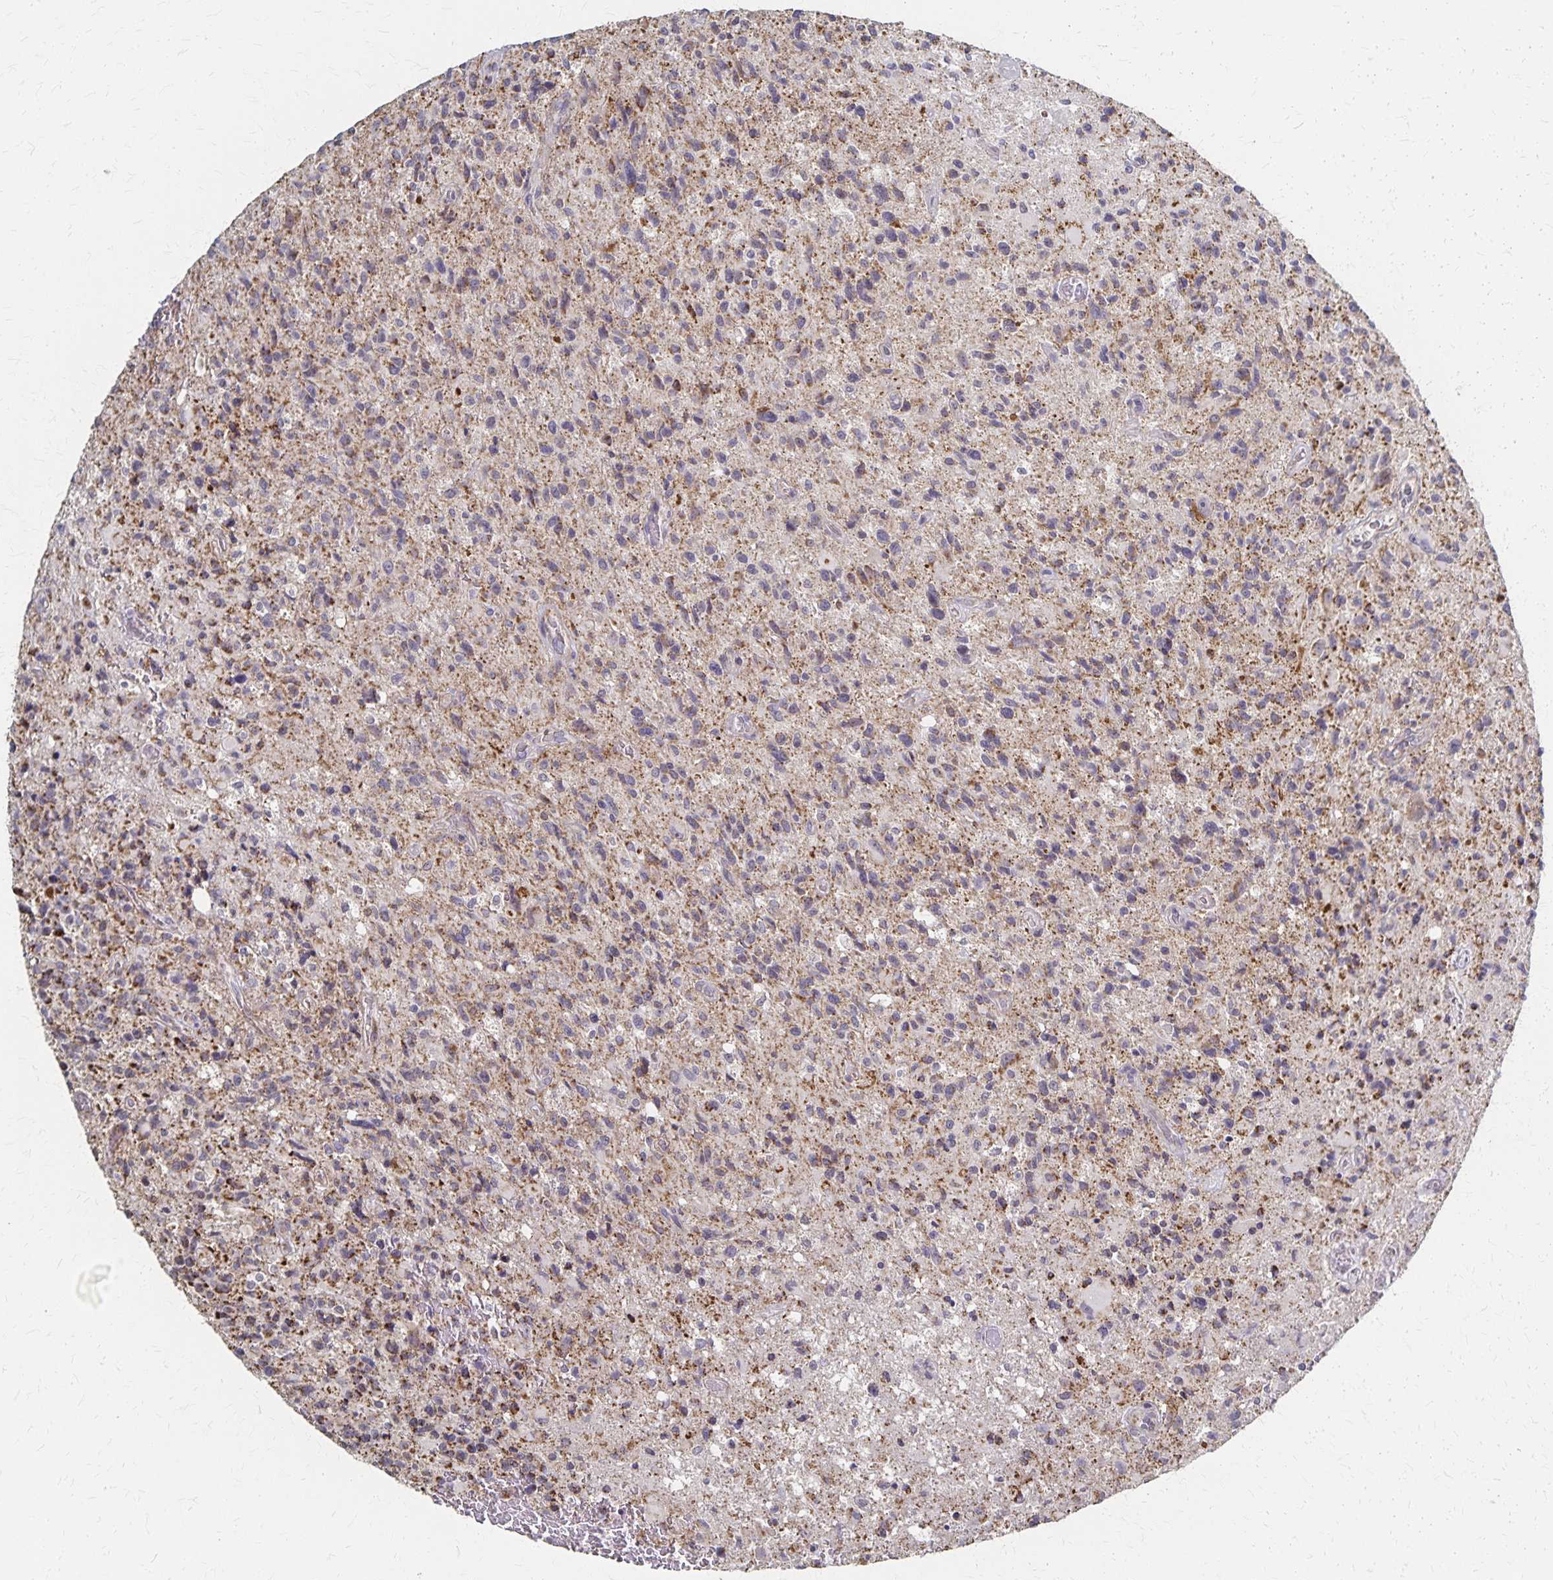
{"staining": {"intensity": "moderate", "quantity": "25%-75%", "location": "cytoplasmic/membranous"}, "tissue": "glioma", "cell_type": "Tumor cells", "image_type": "cancer", "snomed": [{"axis": "morphology", "description": "Glioma, malignant, High grade"}, {"axis": "topography", "description": "Brain"}], "caption": "A brown stain highlights moderate cytoplasmic/membranous staining of a protein in glioma tumor cells. (IHC, brightfield microscopy, high magnification).", "gene": "DYRK4", "patient": {"sex": "male", "age": 63}}